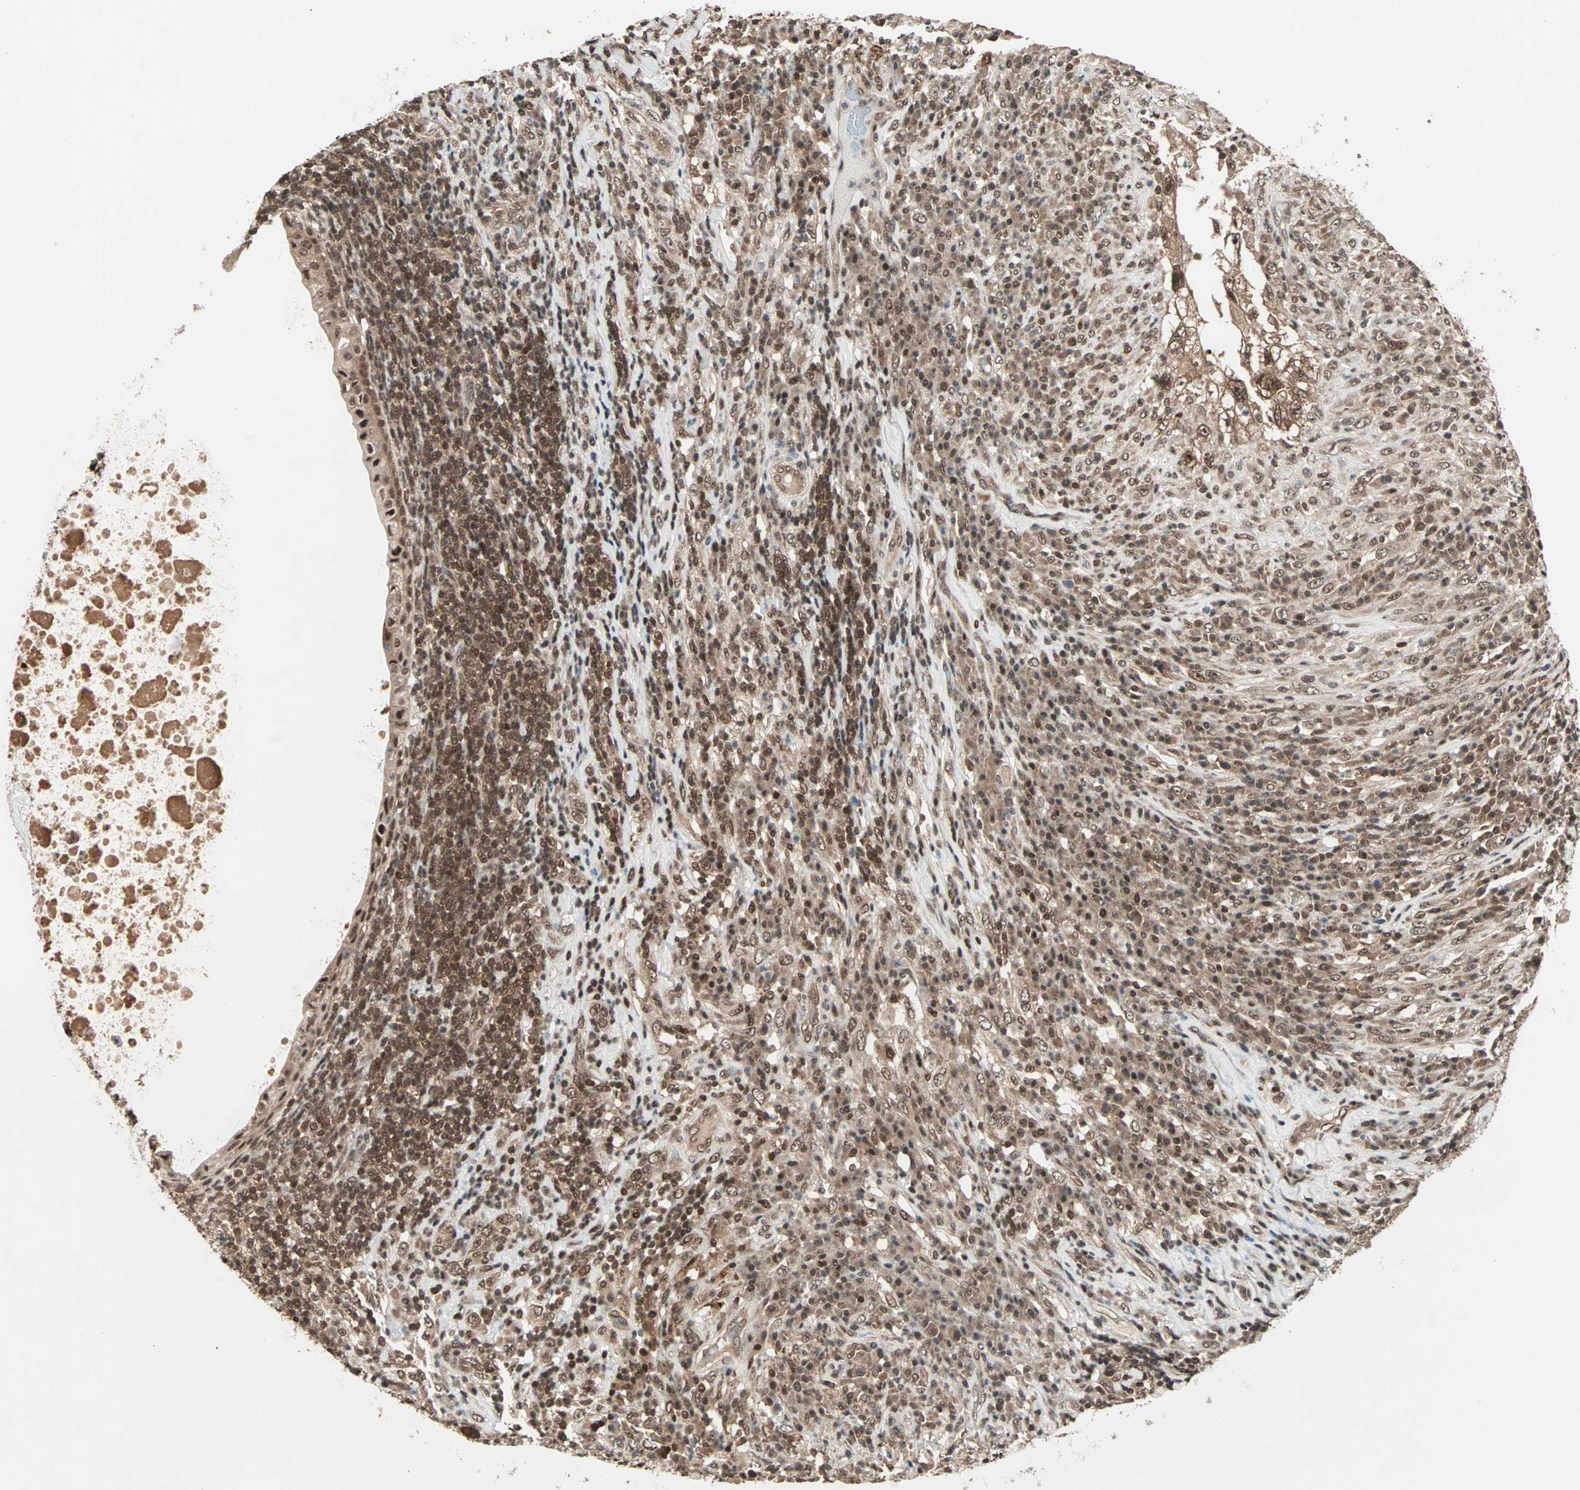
{"staining": {"intensity": "strong", "quantity": ">75%", "location": "cytoplasmic/membranous,nuclear"}, "tissue": "testis cancer", "cell_type": "Tumor cells", "image_type": "cancer", "snomed": [{"axis": "morphology", "description": "Necrosis, NOS"}, {"axis": "morphology", "description": "Carcinoma, Embryonal, NOS"}, {"axis": "topography", "description": "Testis"}], "caption": "Testis cancer was stained to show a protein in brown. There is high levels of strong cytoplasmic/membranous and nuclear staining in about >75% of tumor cells. Nuclei are stained in blue.", "gene": "ZNF44", "patient": {"sex": "male", "age": 19}}